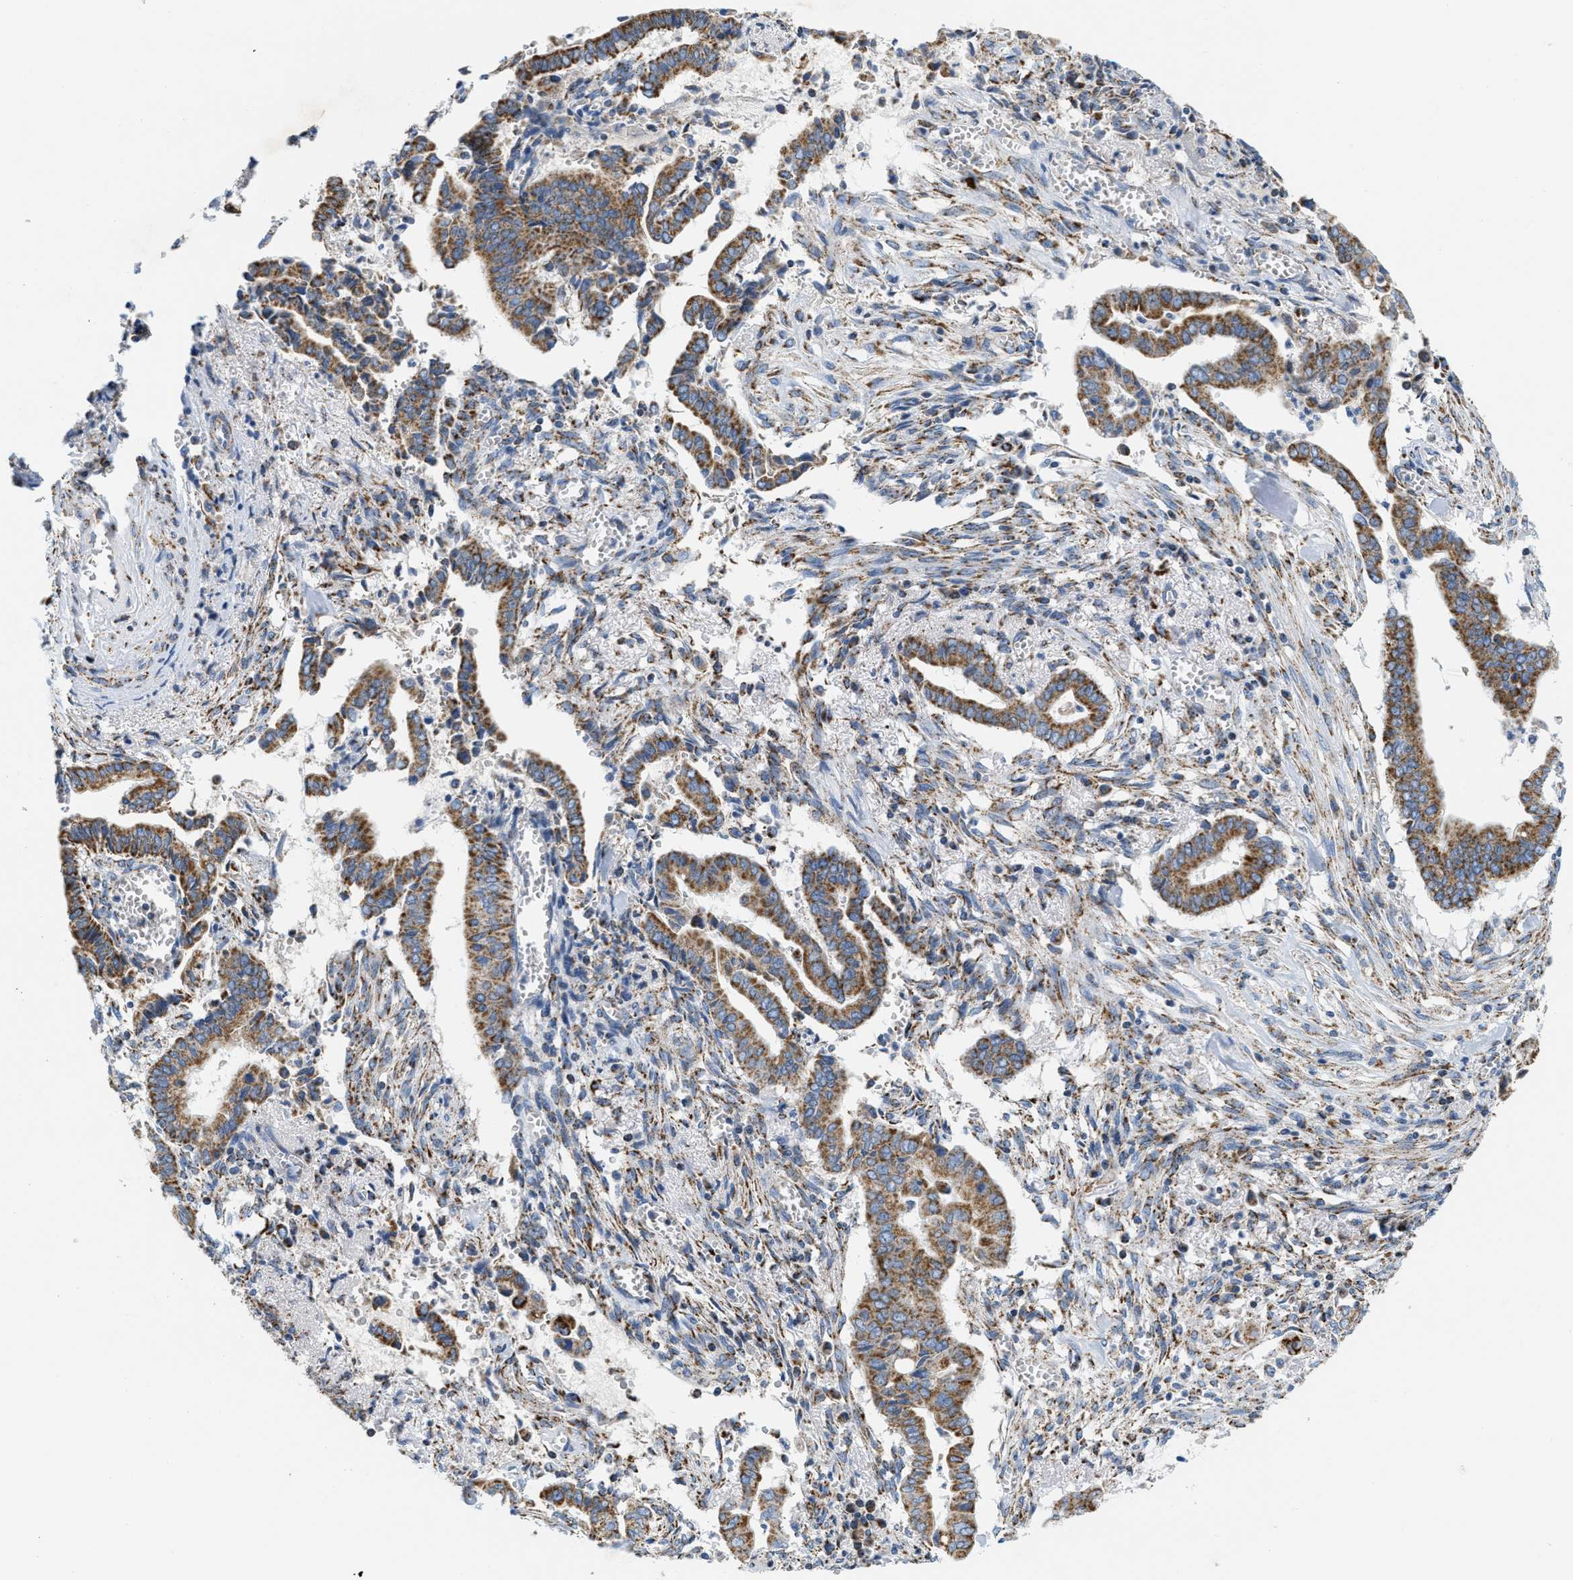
{"staining": {"intensity": "moderate", "quantity": ">75%", "location": "cytoplasmic/membranous"}, "tissue": "cervical cancer", "cell_type": "Tumor cells", "image_type": "cancer", "snomed": [{"axis": "morphology", "description": "Adenocarcinoma, NOS"}, {"axis": "topography", "description": "Cervix"}], "caption": "Cervical adenocarcinoma stained with immunohistochemistry (IHC) demonstrates moderate cytoplasmic/membranous staining in about >75% of tumor cells.", "gene": "KCNJ5", "patient": {"sex": "female", "age": 44}}